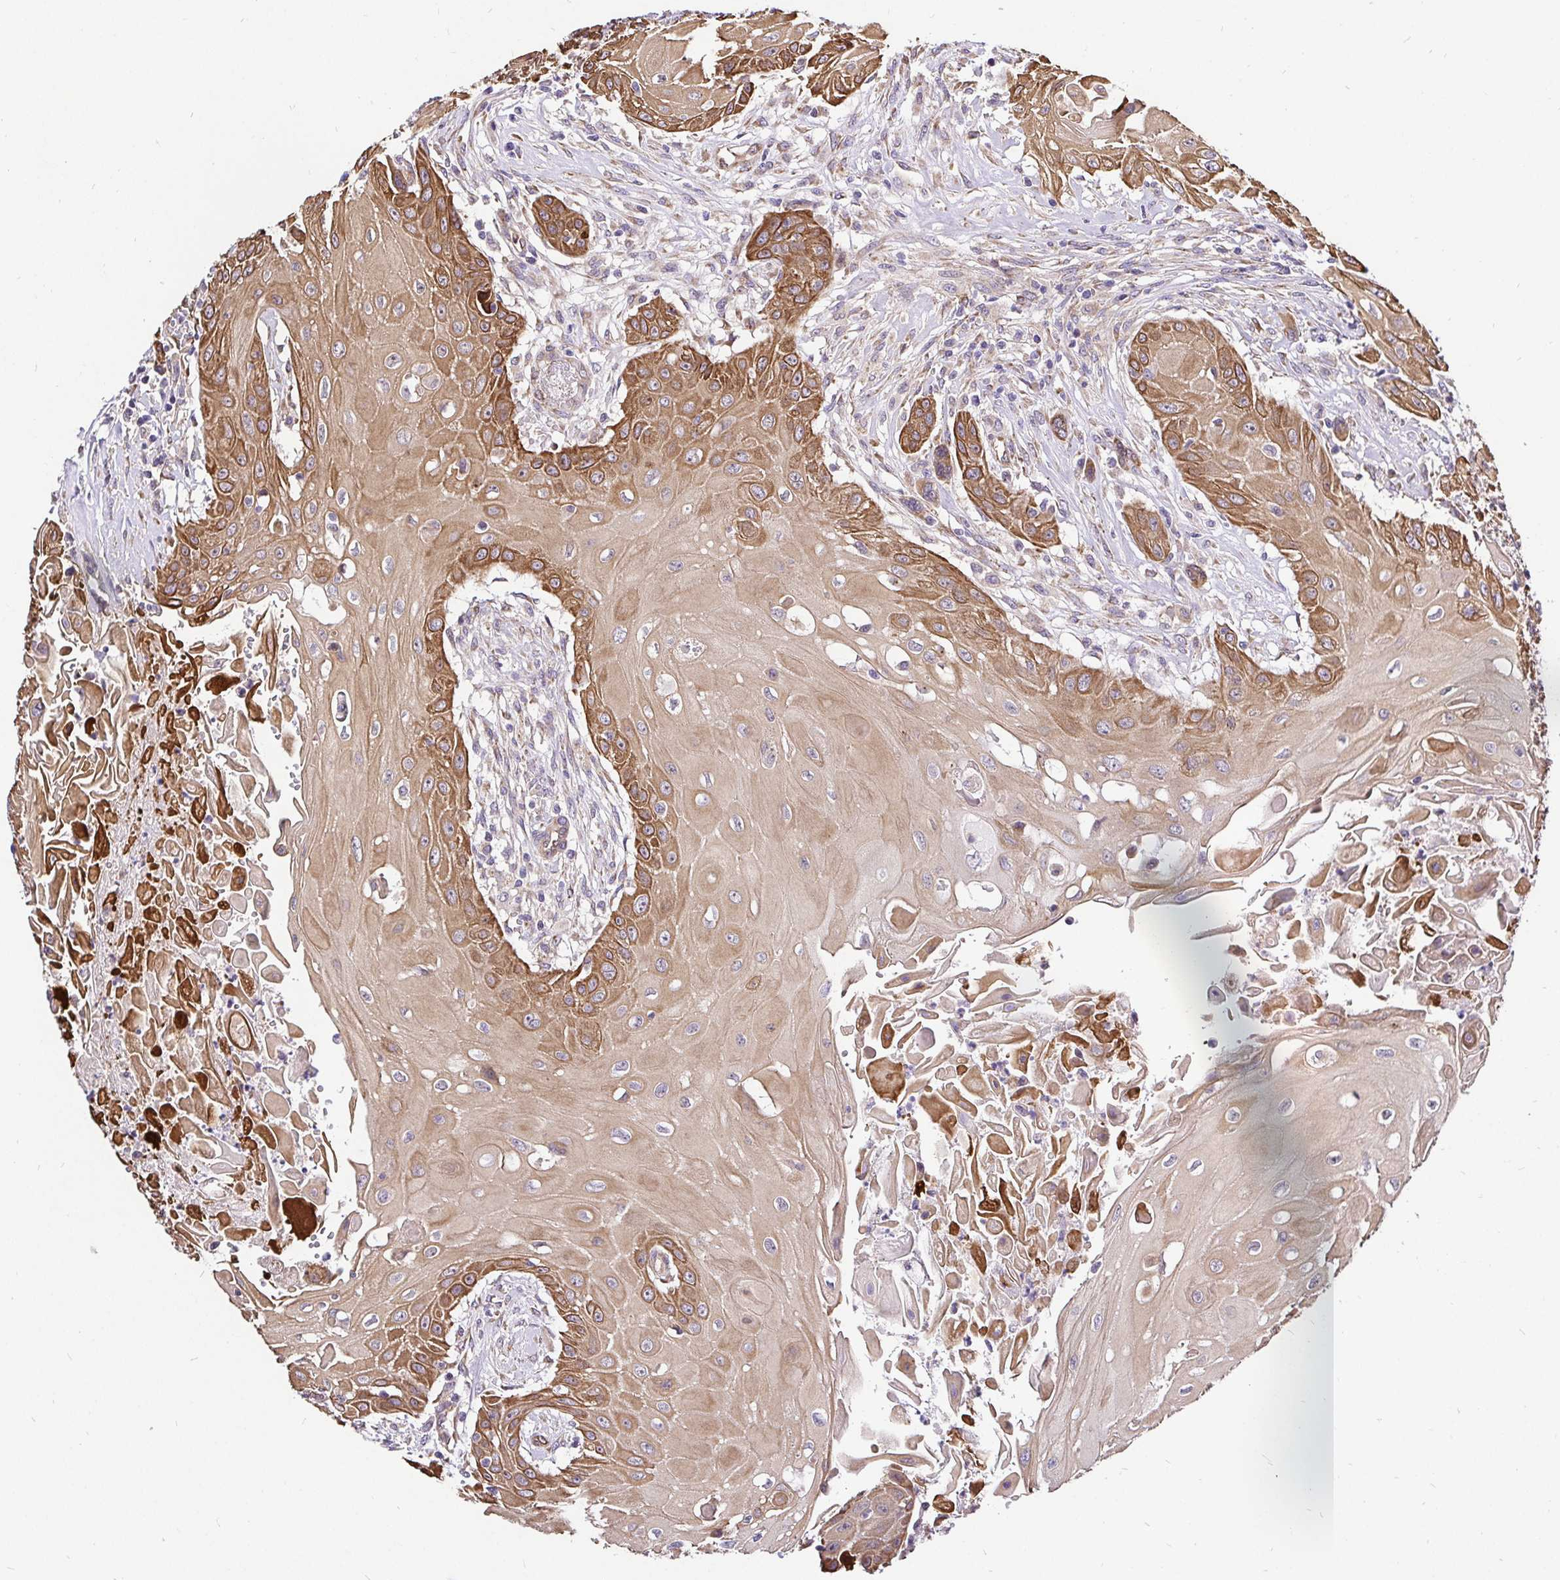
{"staining": {"intensity": "moderate", "quantity": ">75%", "location": "cytoplasmic/membranous"}, "tissue": "head and neck cancer", "cell_type": "Tumor cells", "image_type": "cancer", "snomed": [{"axis": "morphology", "description": "Squamous cell carcinoma, NOS"}, {"axis": "topography", "description": "Oral tissue"}, {"axis": "topography", "description": "Head-Neck"}, {"axis": "topography", "description": "Neck, NOS"}], "caption": "Immunohistochemistry (IHC) staining of head and neck cancer, which demonstrates medium levels of moderate cytoplasmic/membranous staining in approximately >75% of tumor cells indicating moderate cytoplasmic/membranous protein expression. The staining was performed using DAB (brown) for protein detection and nuclei were counterstained in hematoxylin (blue).", "gene": "CCDC122", "patient": {"sex": "female", "age": 55}}